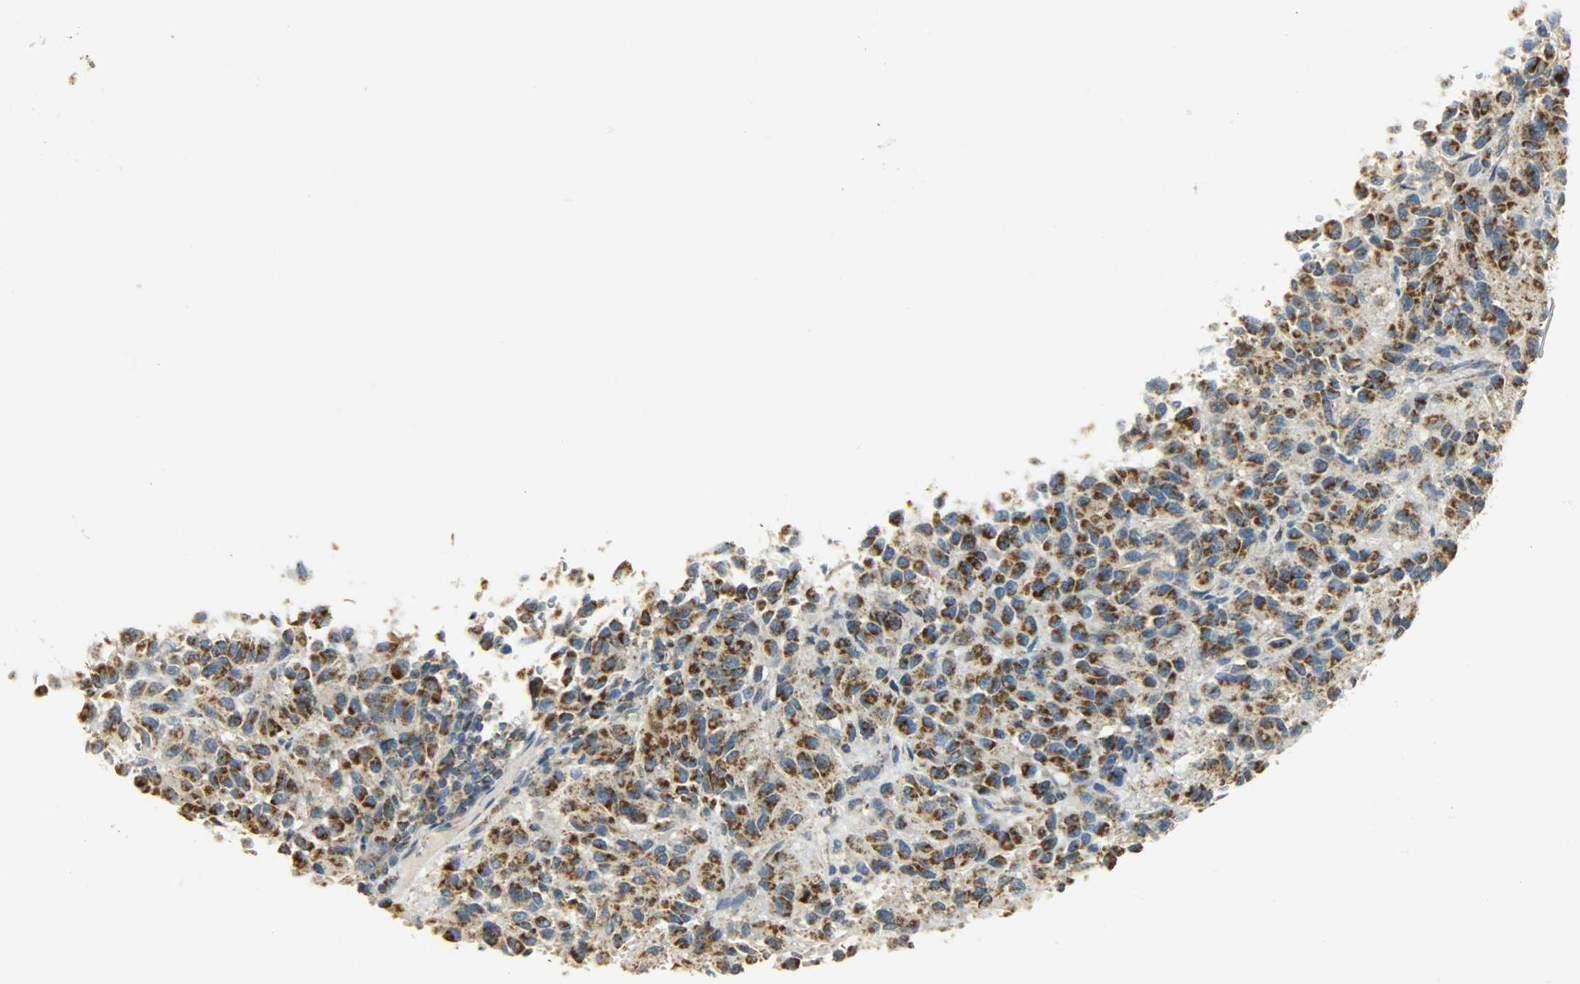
{"staining": {"intensity": "strong", "quantity": ">75%", "location": "cytoplasmic/membranous"}, "tissue": "melanoma", "cell_type": "Tumor cells", "image_type": "cancer", "snomed": [{"axis": "morphology", "description": "Malignant melanoma, Metastatic site"}, {"axis": "topography", "description": "Lung"}], "caption": "A histopathology image of human melanoma stained for a protein demonstrates strong cytoplasmic/membranous brown staining in tumor cells.", "gene": "NNT", "patient": {"sex": "male", "age": 64}}